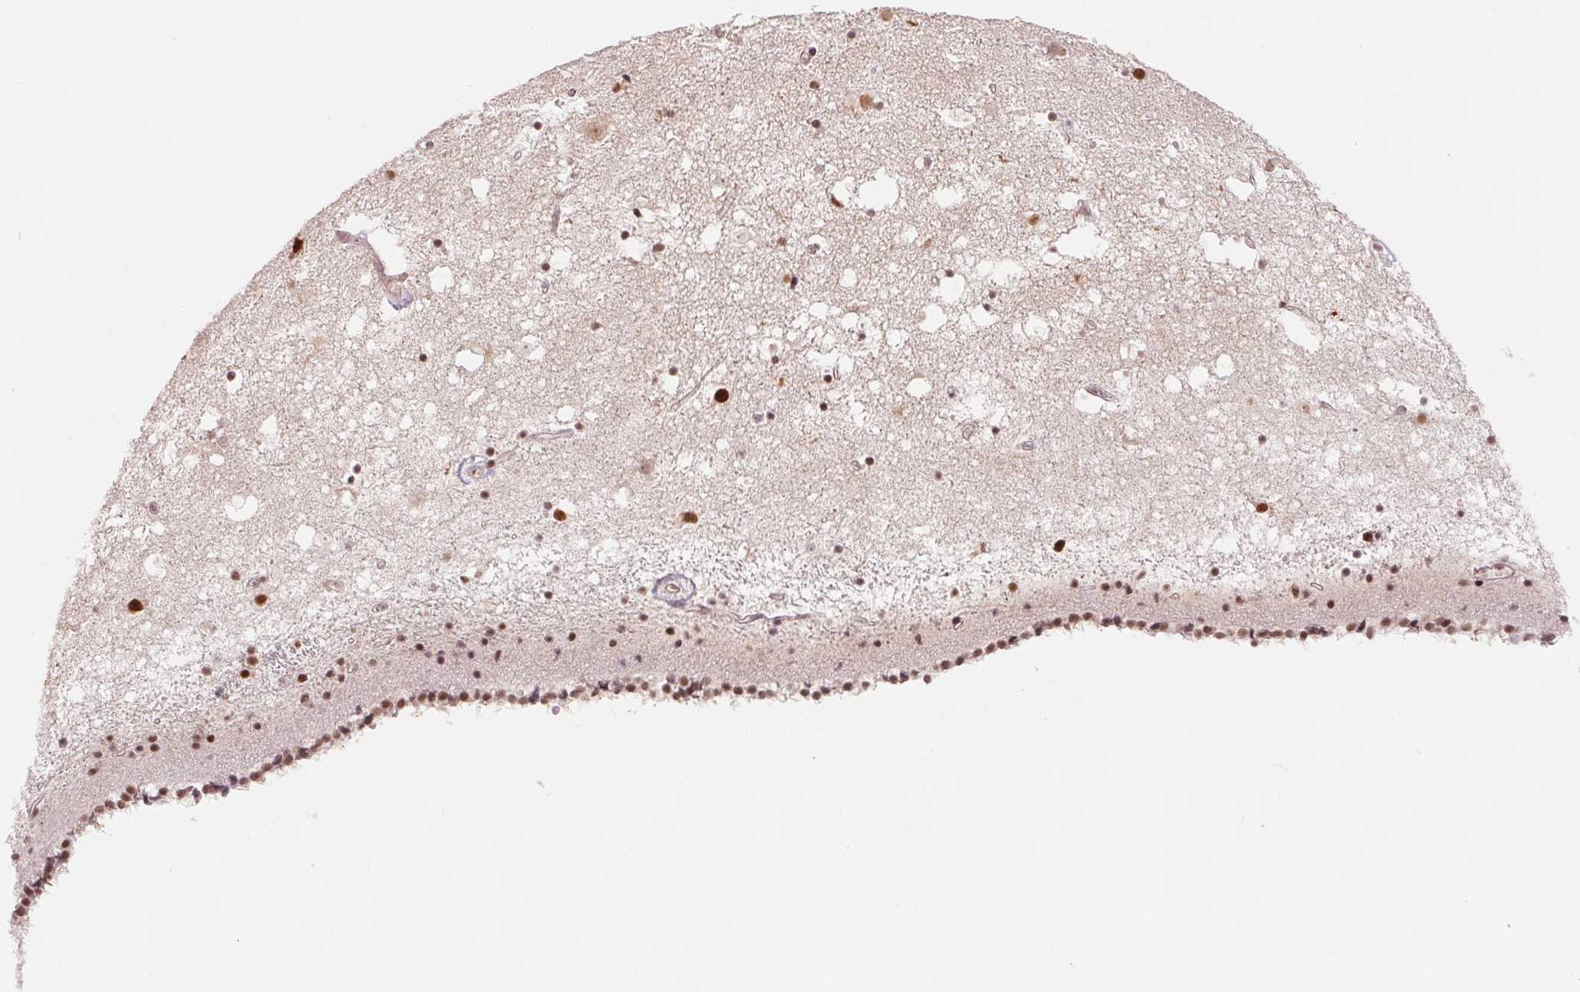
{"staining": {"intensity": "moderate", "quantity": "25%-75%", "location": "nuclear"}, "tissue": "caudate", "cell_type": "Glial cells", "image_type": "normal", "snomed": [{"axis": "morphology", "description": "Normal tissue, NOS"}, {"axis": "topography", "description": "Lateral ventricle wall"}], "caption": "Caudate stained with DAB immunohistochemistry (IHC) exhibits medium levels of moderate nuclear staining in about 25%-75% of glial cells.", "gene": "DNAJB6", "patient": {"sex": "female", "age": 71}}